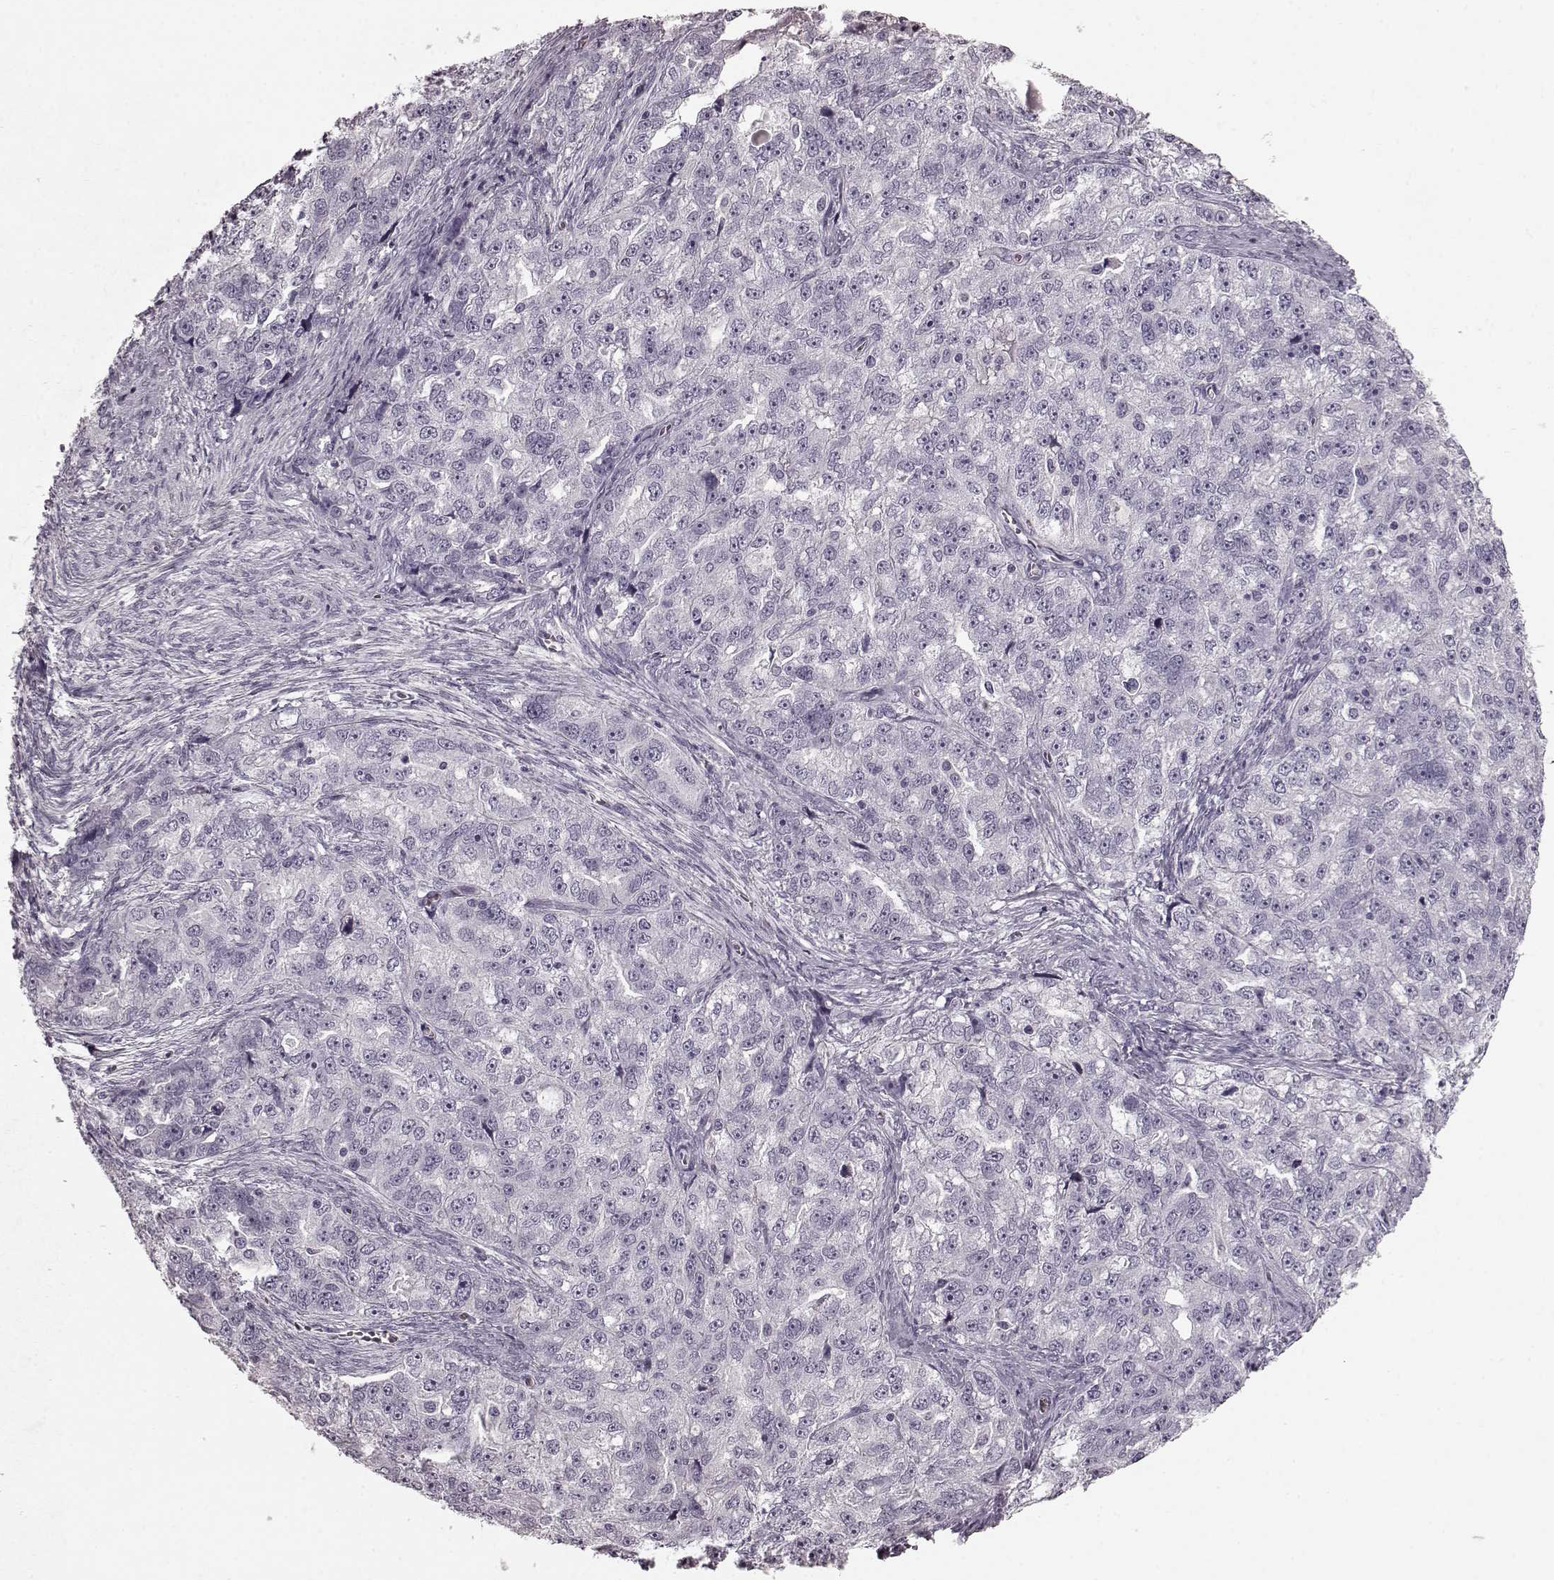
{"staining": {"intensity": "negative", "quantity": "none", "location": "none"}, "tissue": "ovarian cancer", "cell_type": "Tumor cells", "image_type": "cancer", "snomed": [{"axis": "morphology", "description": "Cystadenocarcinoma, serous, NOS"}, {"axis": "topography", "description": "Ovary"}], "caption": "A histopathology image of ovarian serous cystadenocarcinoma stained for a protein demonstrates no brown staining in tumor cells.", "gene": "CST7", "patient": {"sex": "female", "age": 51}}